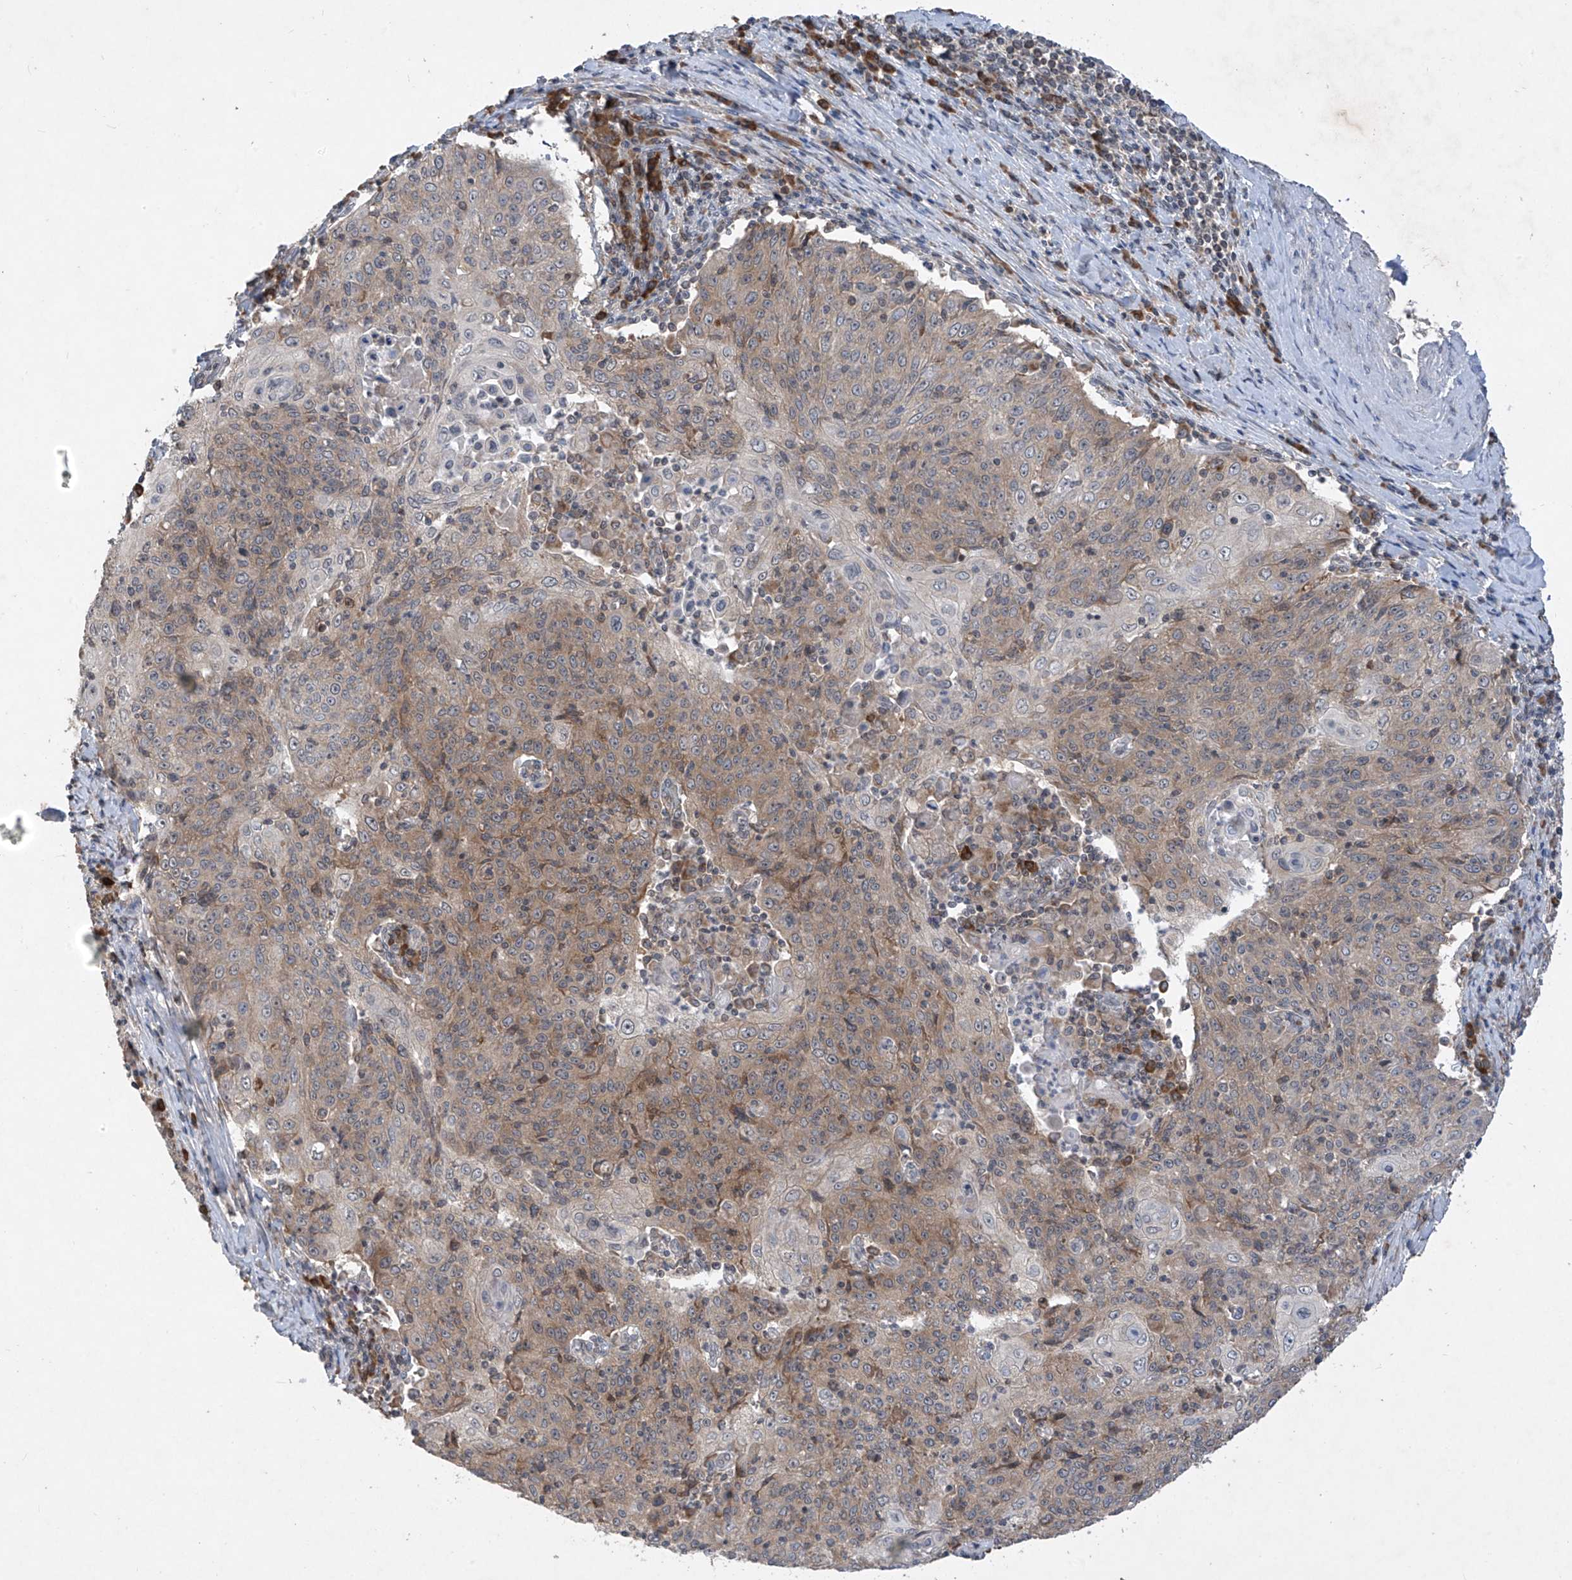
{"staining": {"intensity": "weak", "quantity": "25%-75%", "location": "cytoplasmic/membranous"}, "tissue": "cervical cancer", "cell_type": "Tumor cells", "image_type": "cancer", "snomed": [{"axis": "morphology", "description": "Squamous cell carcinoma, NOS"}, {"axis": "topography", "description": "Cervix"}], "caption": "The immunohistochemical stain highlights weak cytoplasmic/membranous expression in tumor cells of cervical cancer tissue.", "gene": "RPL34", "patient": {"sex": "female", "age": 48}}